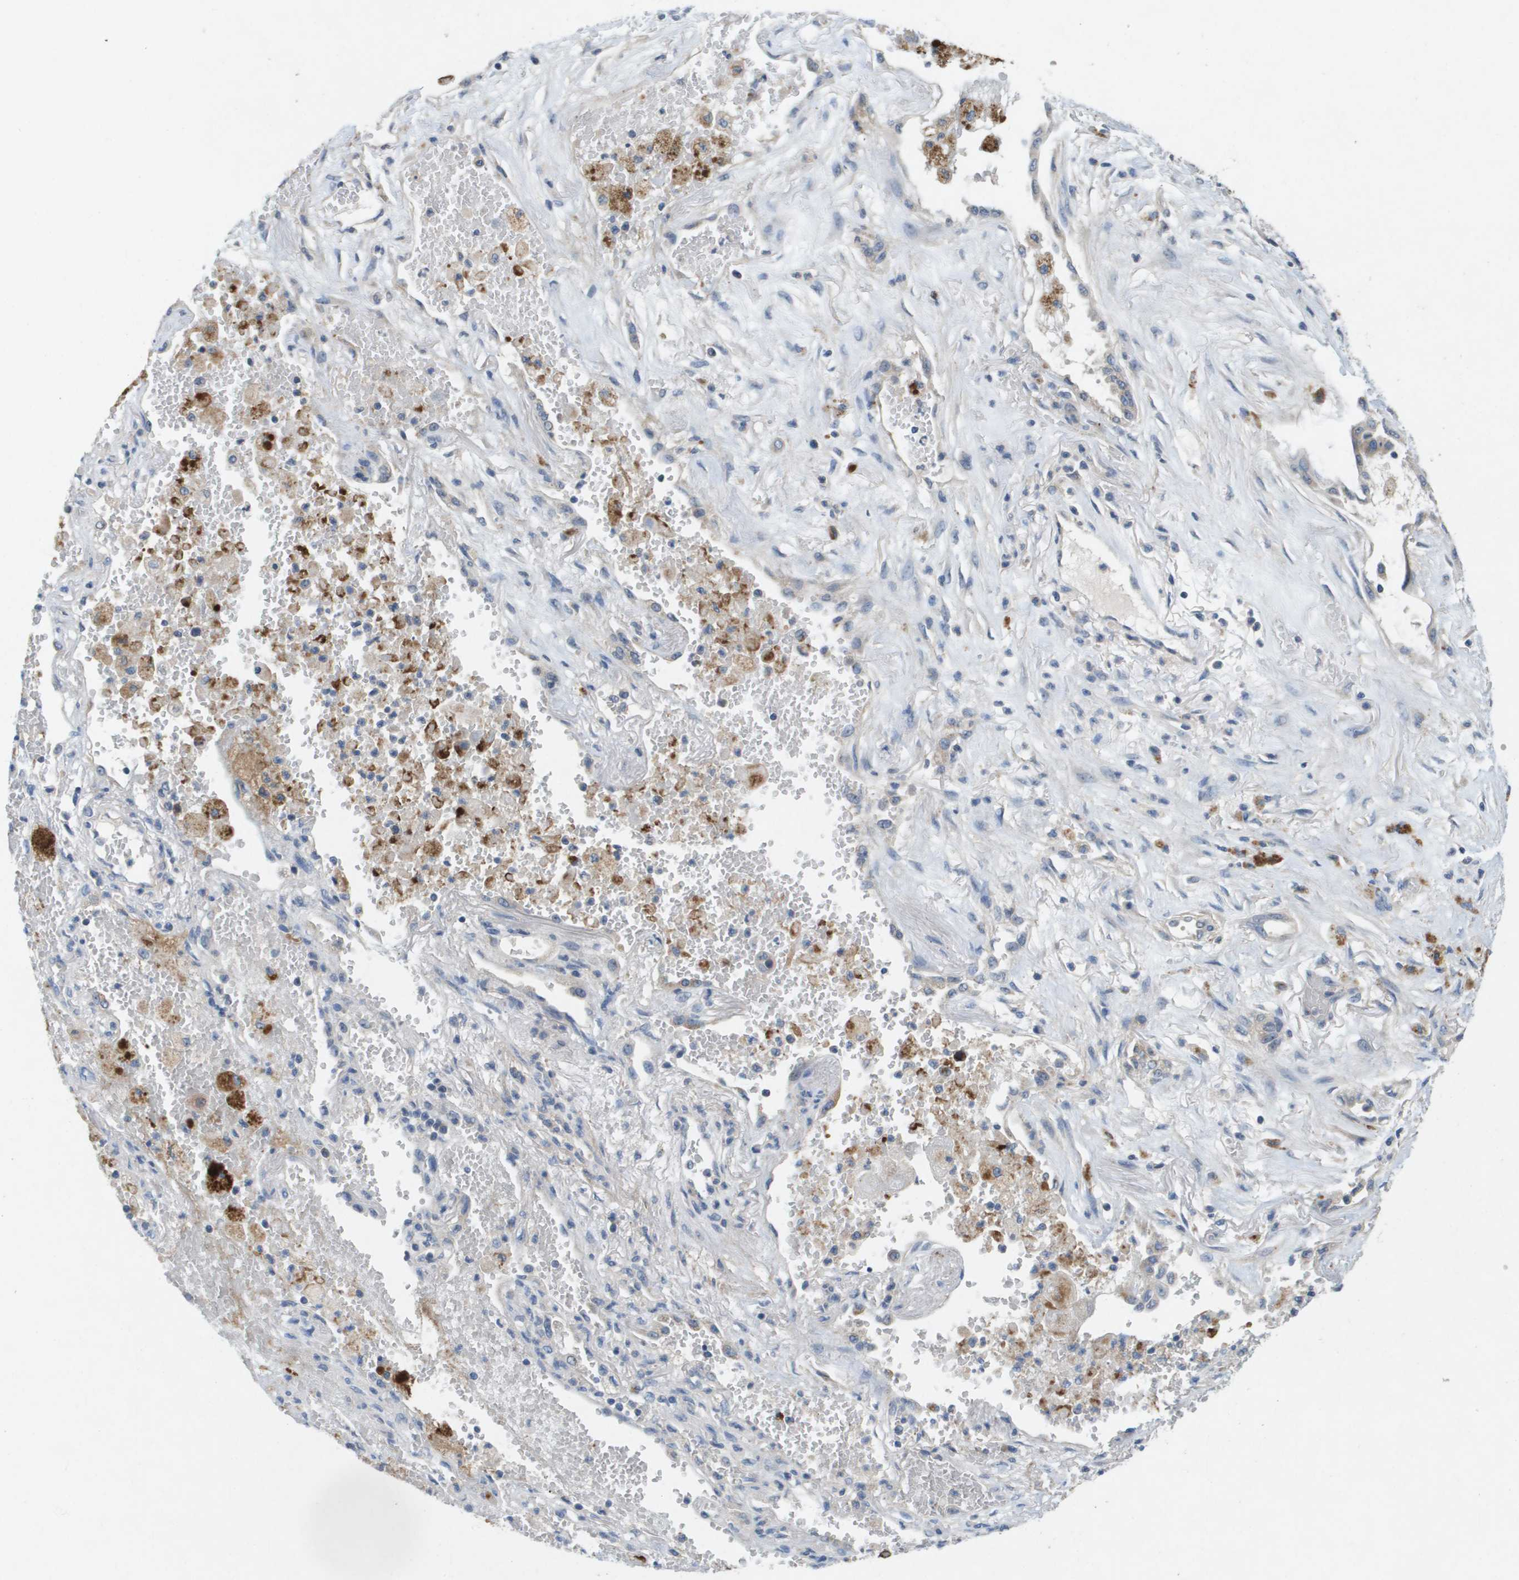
{"staining": {"intensity": "strong", "quantity": "25%-75%", "location": "cytoplasmic/membranous"}, "tissue": "lung cancer", "cell_type": "Tumor cells", "image_type": "cancer", "snomed": [{"axis": "morphology", "description": "Squamous cell carcinoma, NOS"}, {"axis": "topography", "description": "Lung"}], "caption": "Squamous cell carcinoma (lung) stained for a protein exhibits strong cytoplasmic/membranous positivity in tumor cells. (Brightfield microscopy of DAB IHC at high magnification).", "gene": "B3GNT5", "patient": {"sex": "male", "age": 61}}